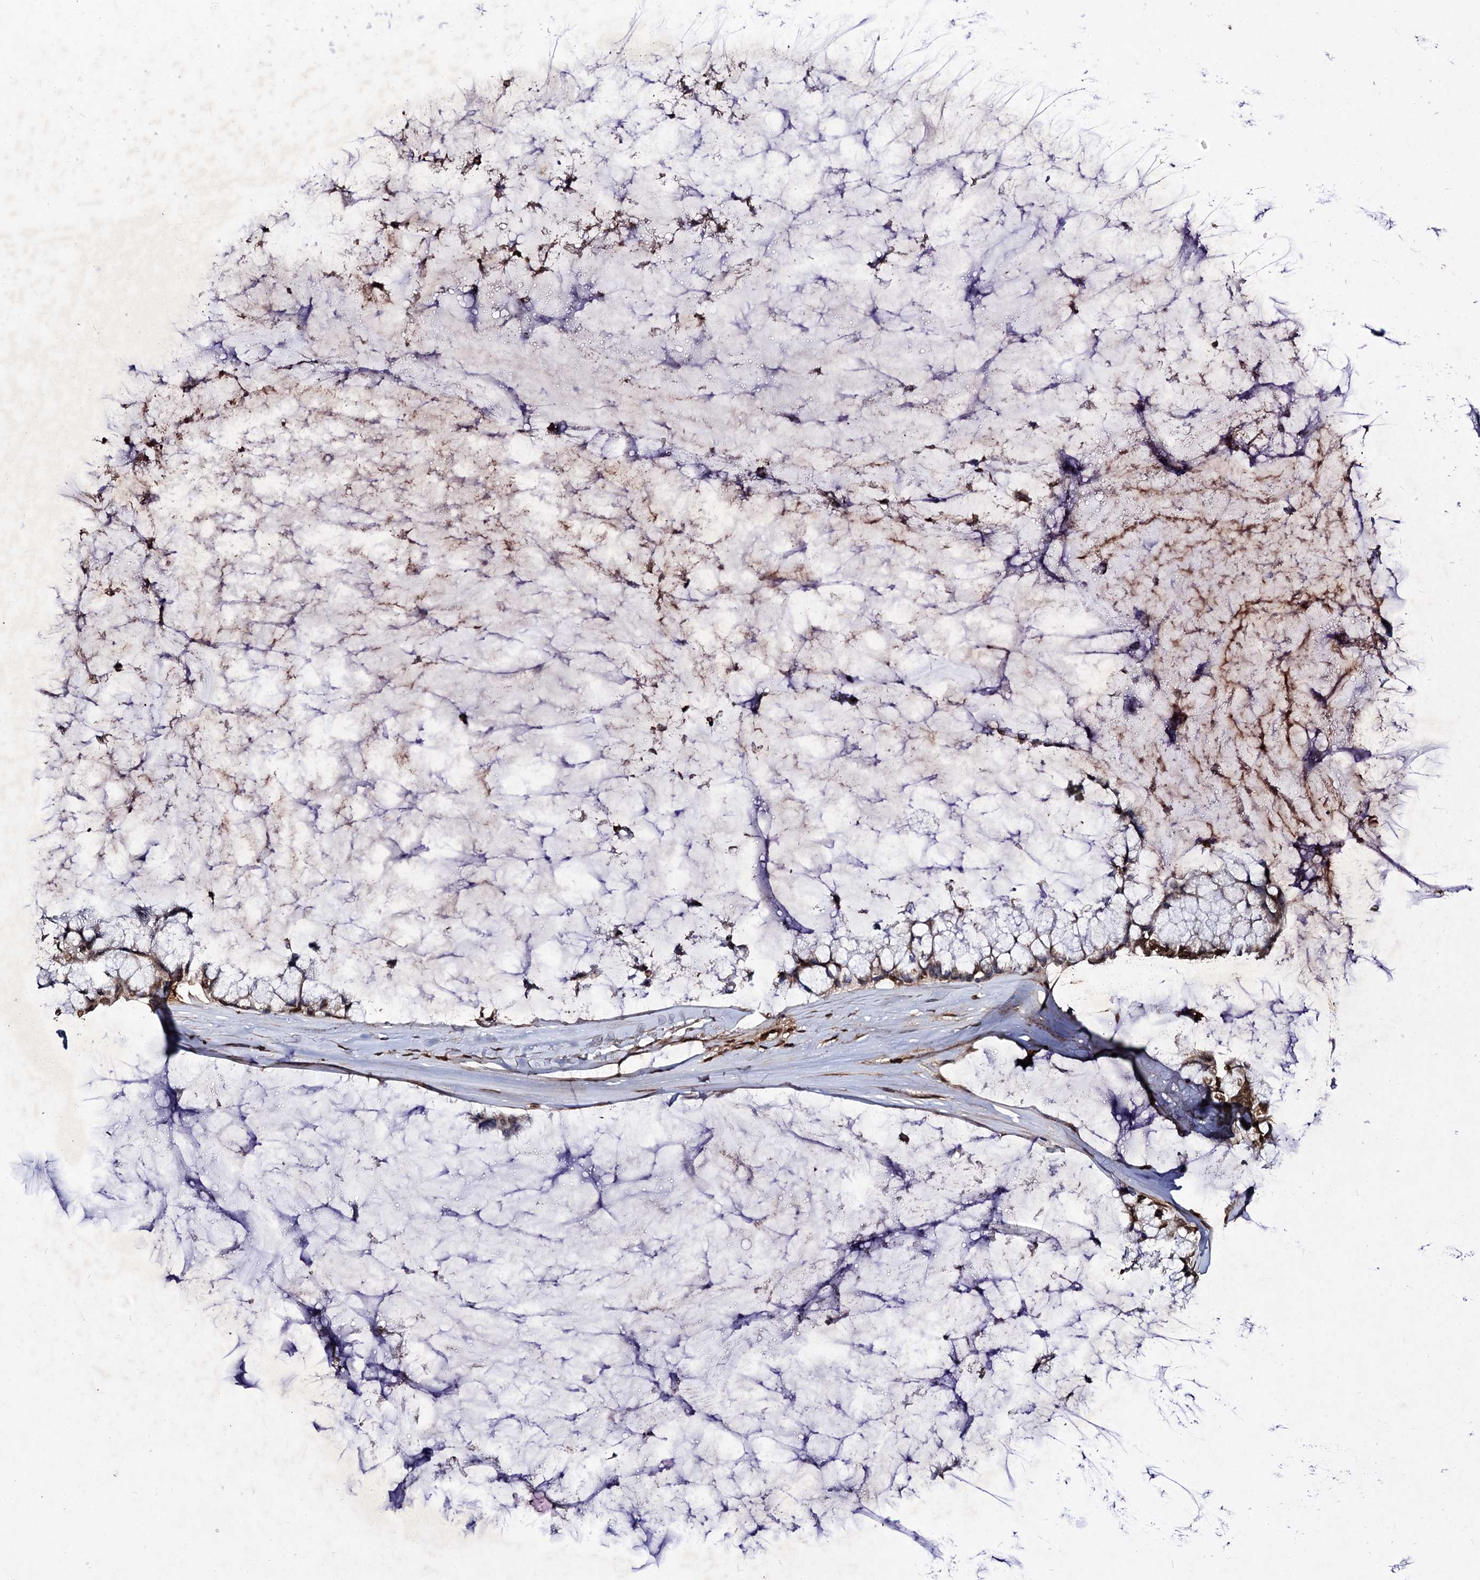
{"staining": {"intensity": "weak", "quantity": ">75%", "location": "cytoplasmic/membranous"}, "tissue": "ovarian cancer", "cell_type": "Tumor cells", "image_type": "cancer", "snomed": [{"axis": "morphology", "description": "Cystadenocarcinoma, mucinous, NOS"}, {"axis": "topography", "description": "Ovary"}], "caption": "Immunohistochemistry (IHC) histopathology image of neoplastic tissue: human mucinous cystadenocarcinoma (ovarian) stained using immunohistochemistry reveals low levels of weak protein expression localized specifically in the cytoplasmic/membranous of tumor cells, appearing as a cytoplasmic/membranous brown color.", "gene": "MYO1H", "patient": {"sex": "female", "age": 39}}